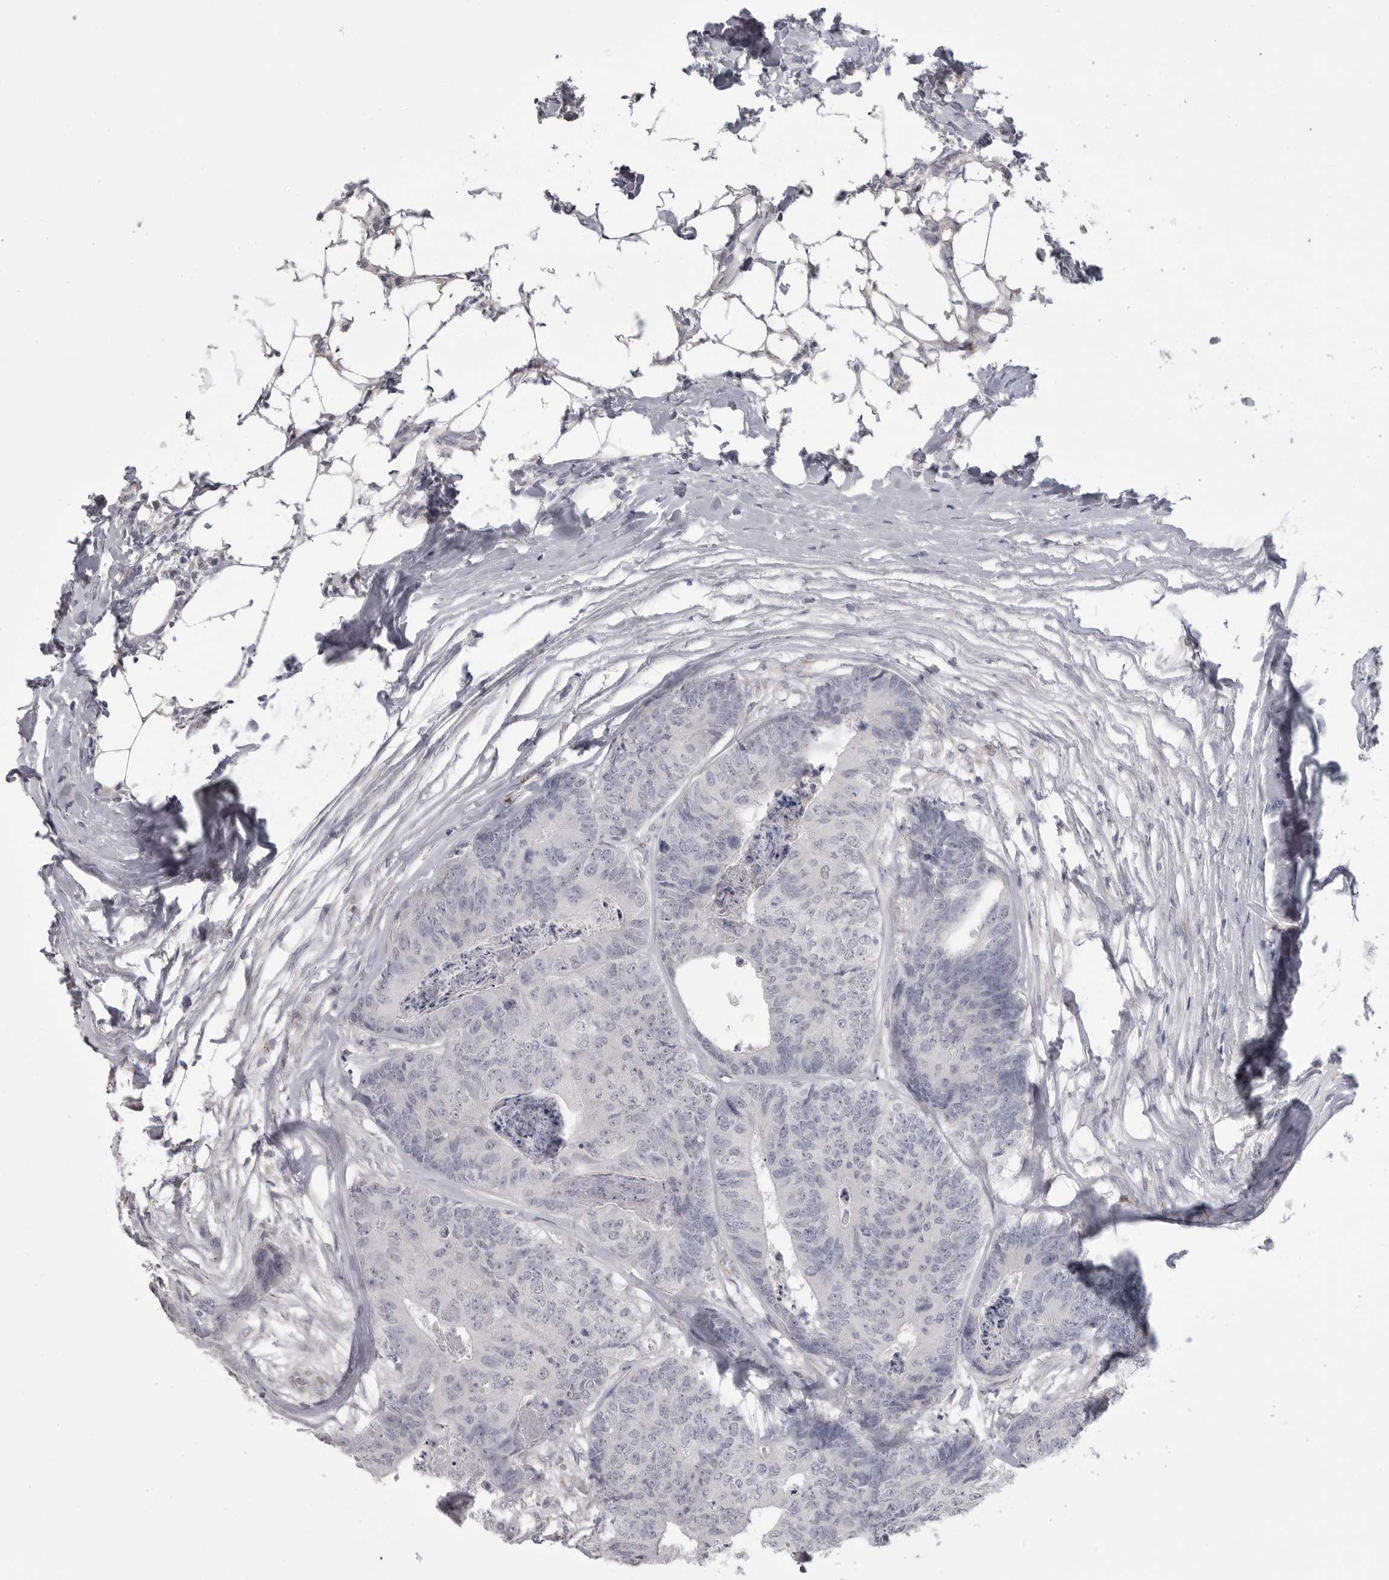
{"staining": {"intensity": "negative", "quantity": "none", "location": "none"}, "tissue": "colorectal cancer", "cell_type": "Tumor cells", "image_type": "cancer", "snomed": [{"axis": "morphology", "description": "Adenocarcinoma, NOS"}, {"axis": "topography", "description": "Colon"}], "caption": "A photomicrograph of human colorectal cancer (adenocarcinoma) is negative for staining in tumor cells.", "gene": "SERPING1", "patient": {"sex": "female", "age": 67}}